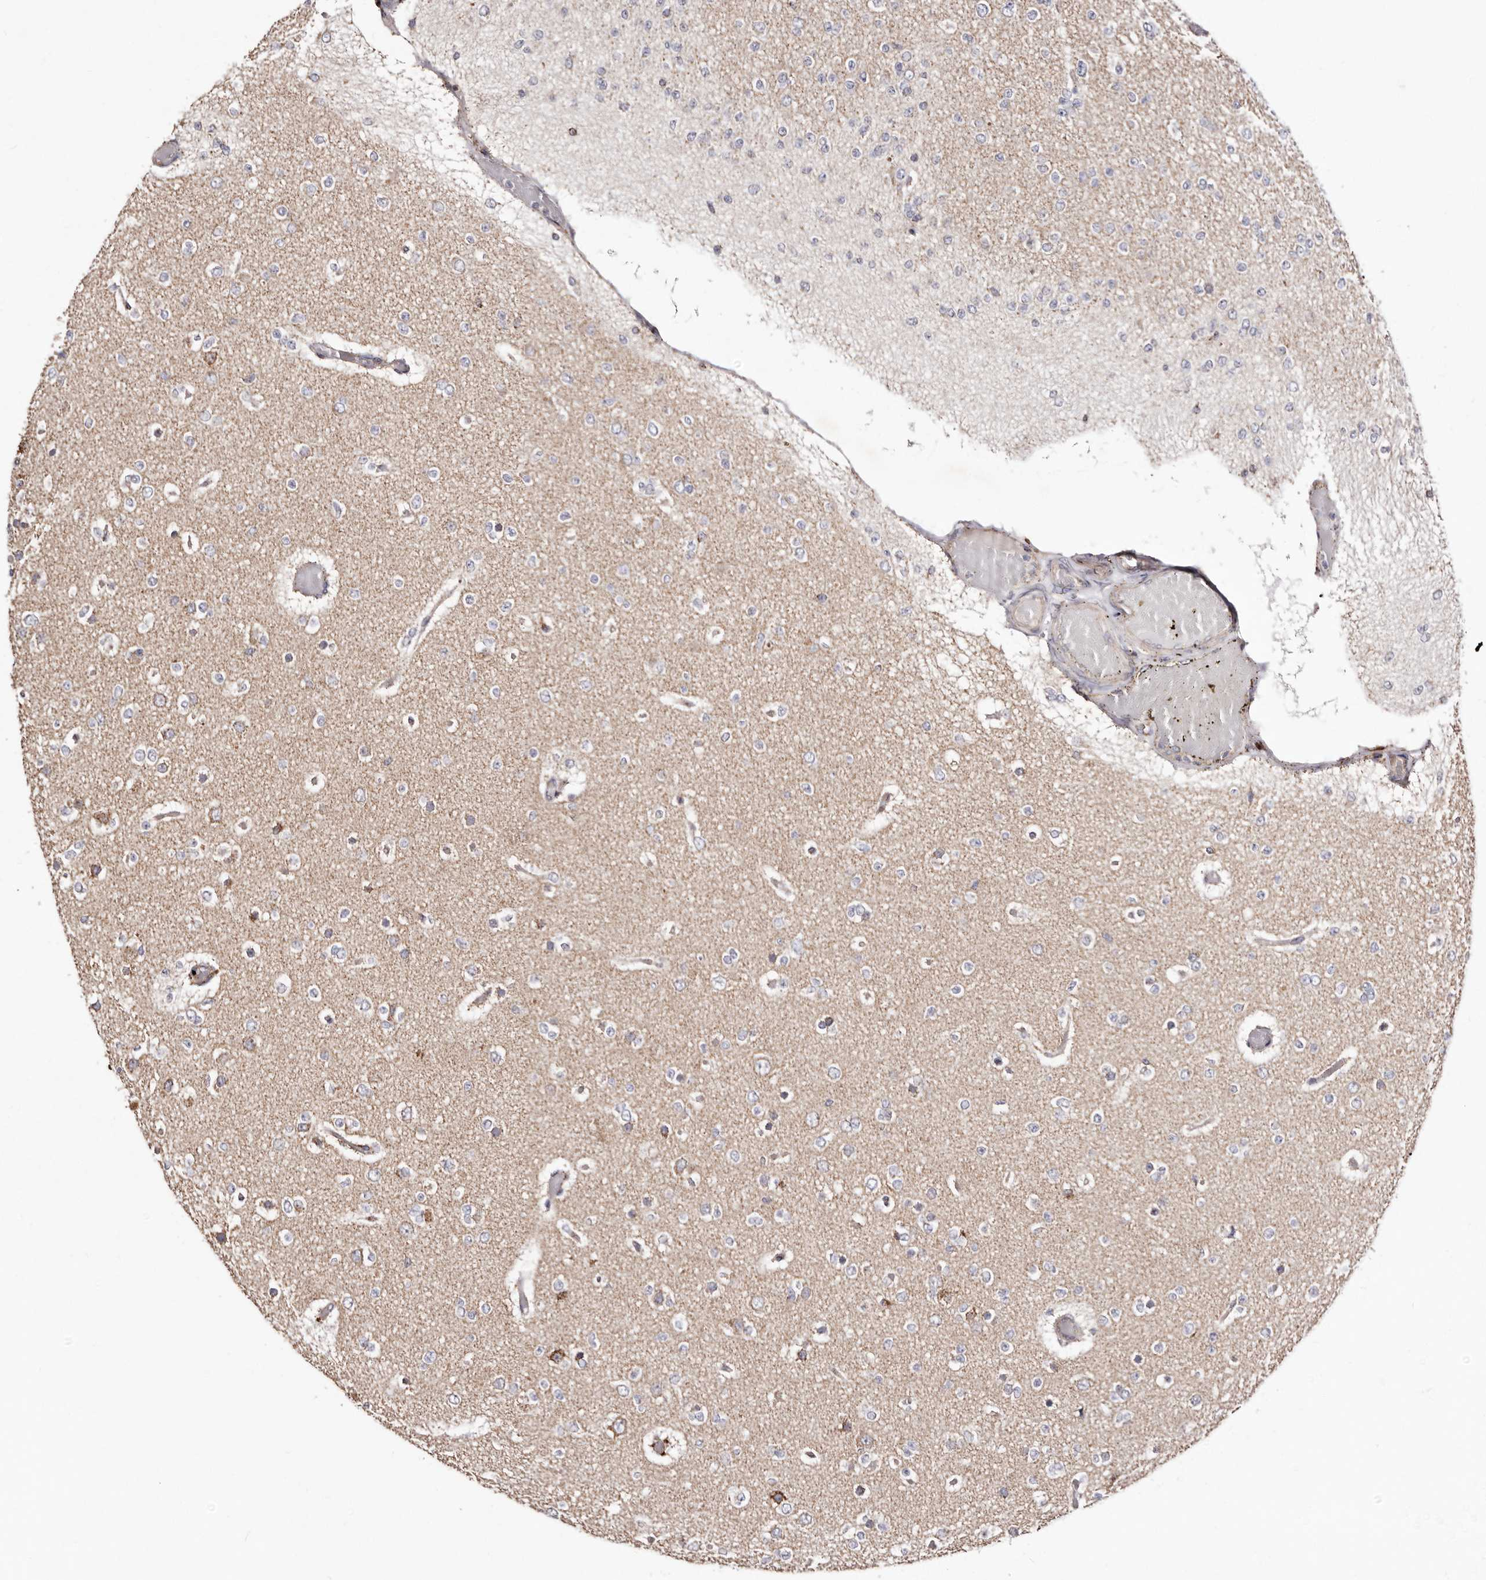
{"staining": {"intensity": "negative", "quantity": "none", "location": "none"}, "tissue": "glioma", "cell_type": "Tumor cells", "image_type": "cancer", "snomed": [{"axis": "morphology", "description": "Glioma, malignant, Low grade"}, {"axis": "topography", "description": "Brain"}], "caption": "Tumor cells are negative for brown protein staining in malignant glioma (low-grade).", "gene": "LUZP1", "patient": {"sex": "female", "age": 22}}